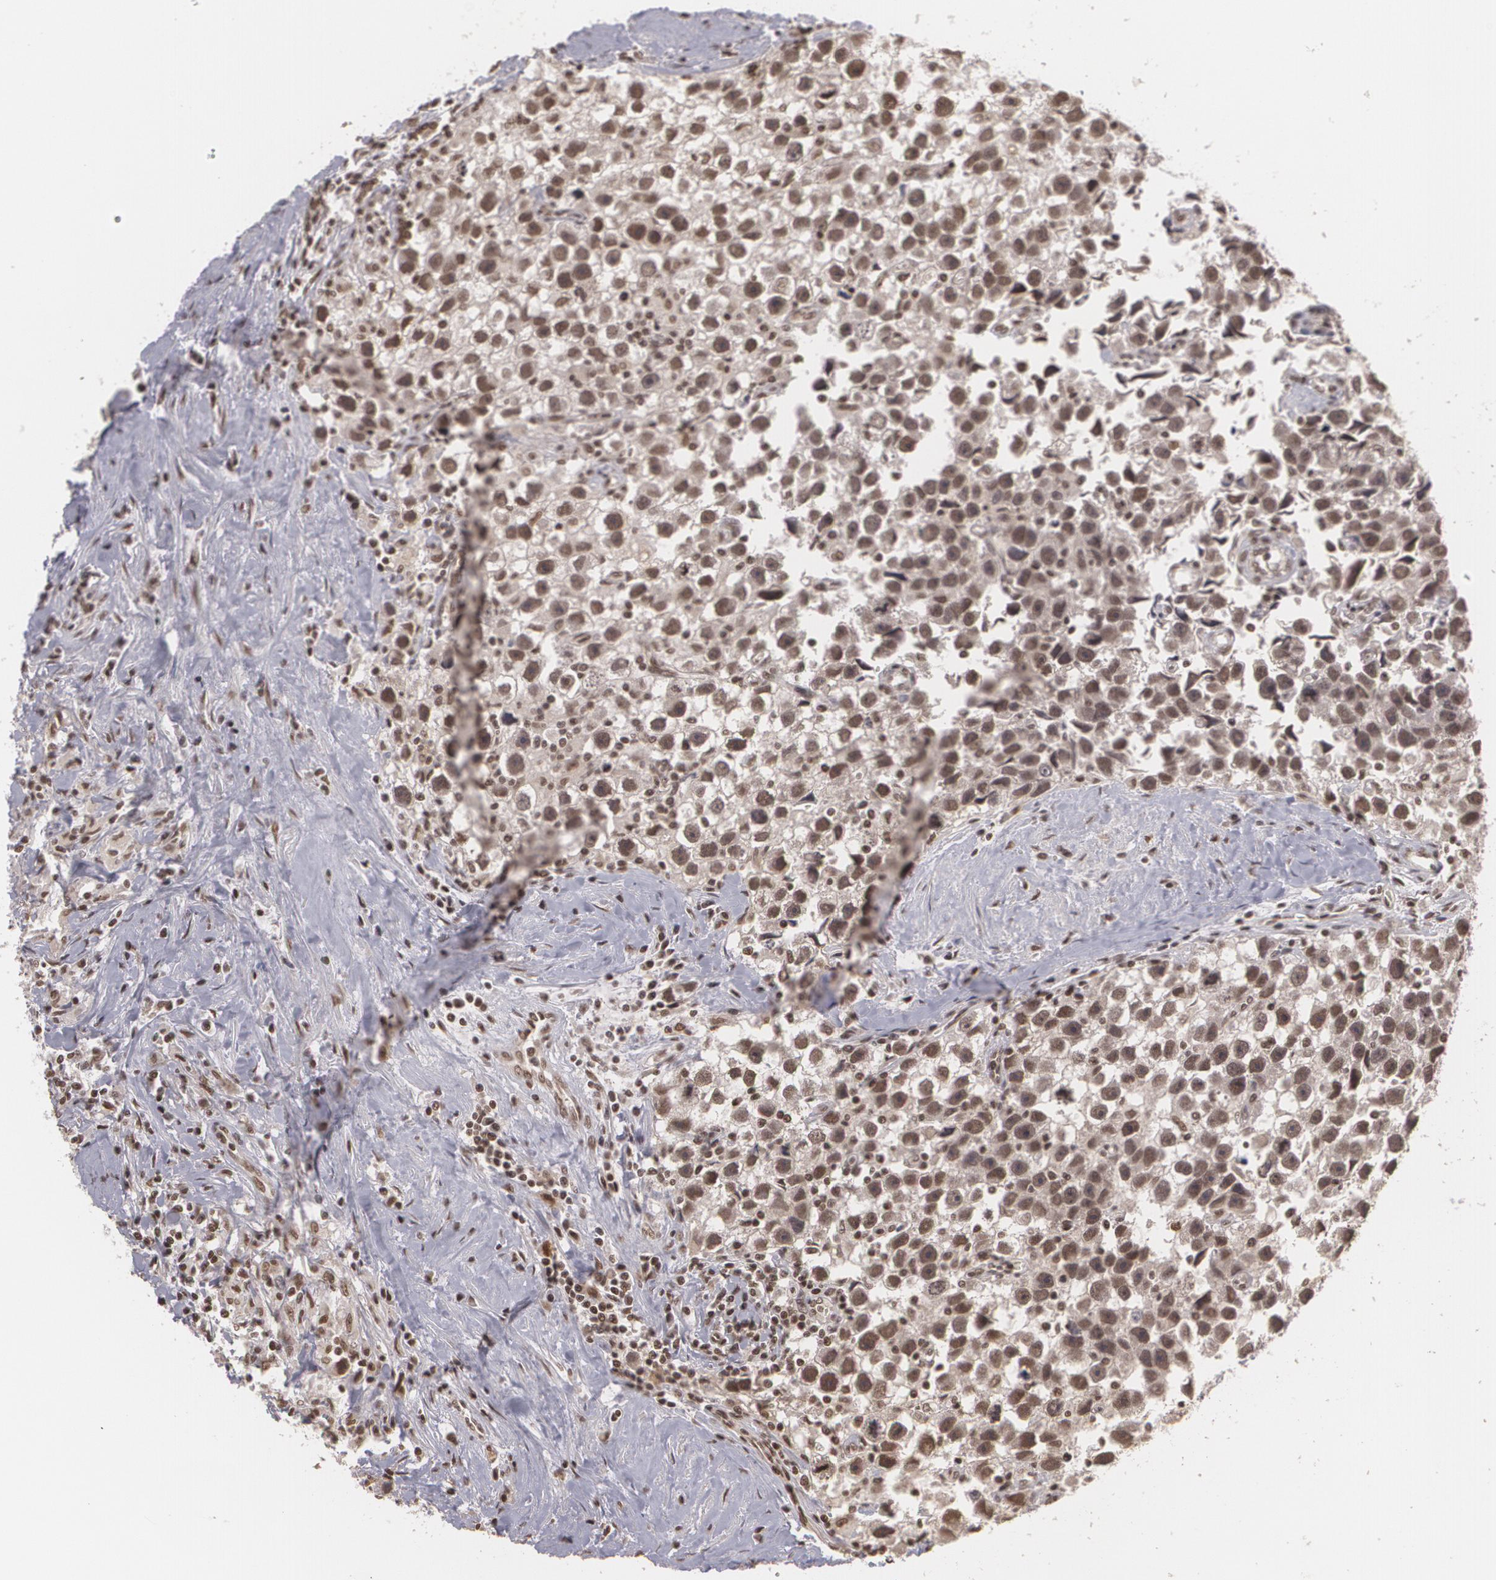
{"staining": {"intensity": "moderate", "quantity": ">75%", "location": "nuclear"}, "tissue": "testis cancer", "cell_type": "Tumor cells", "image_type": "cancer", "snomed": [{"axis": "morphology", "description": "Seminoma, NOS"}, {"axis": "topography", "description": "Testis"}], "caption": "Tumor cells reveal moderate nuclear expression in about >75% of cells in testis seminoma.", "gene": "RXRB", "patient": {"sex": "male", "age": 43}}